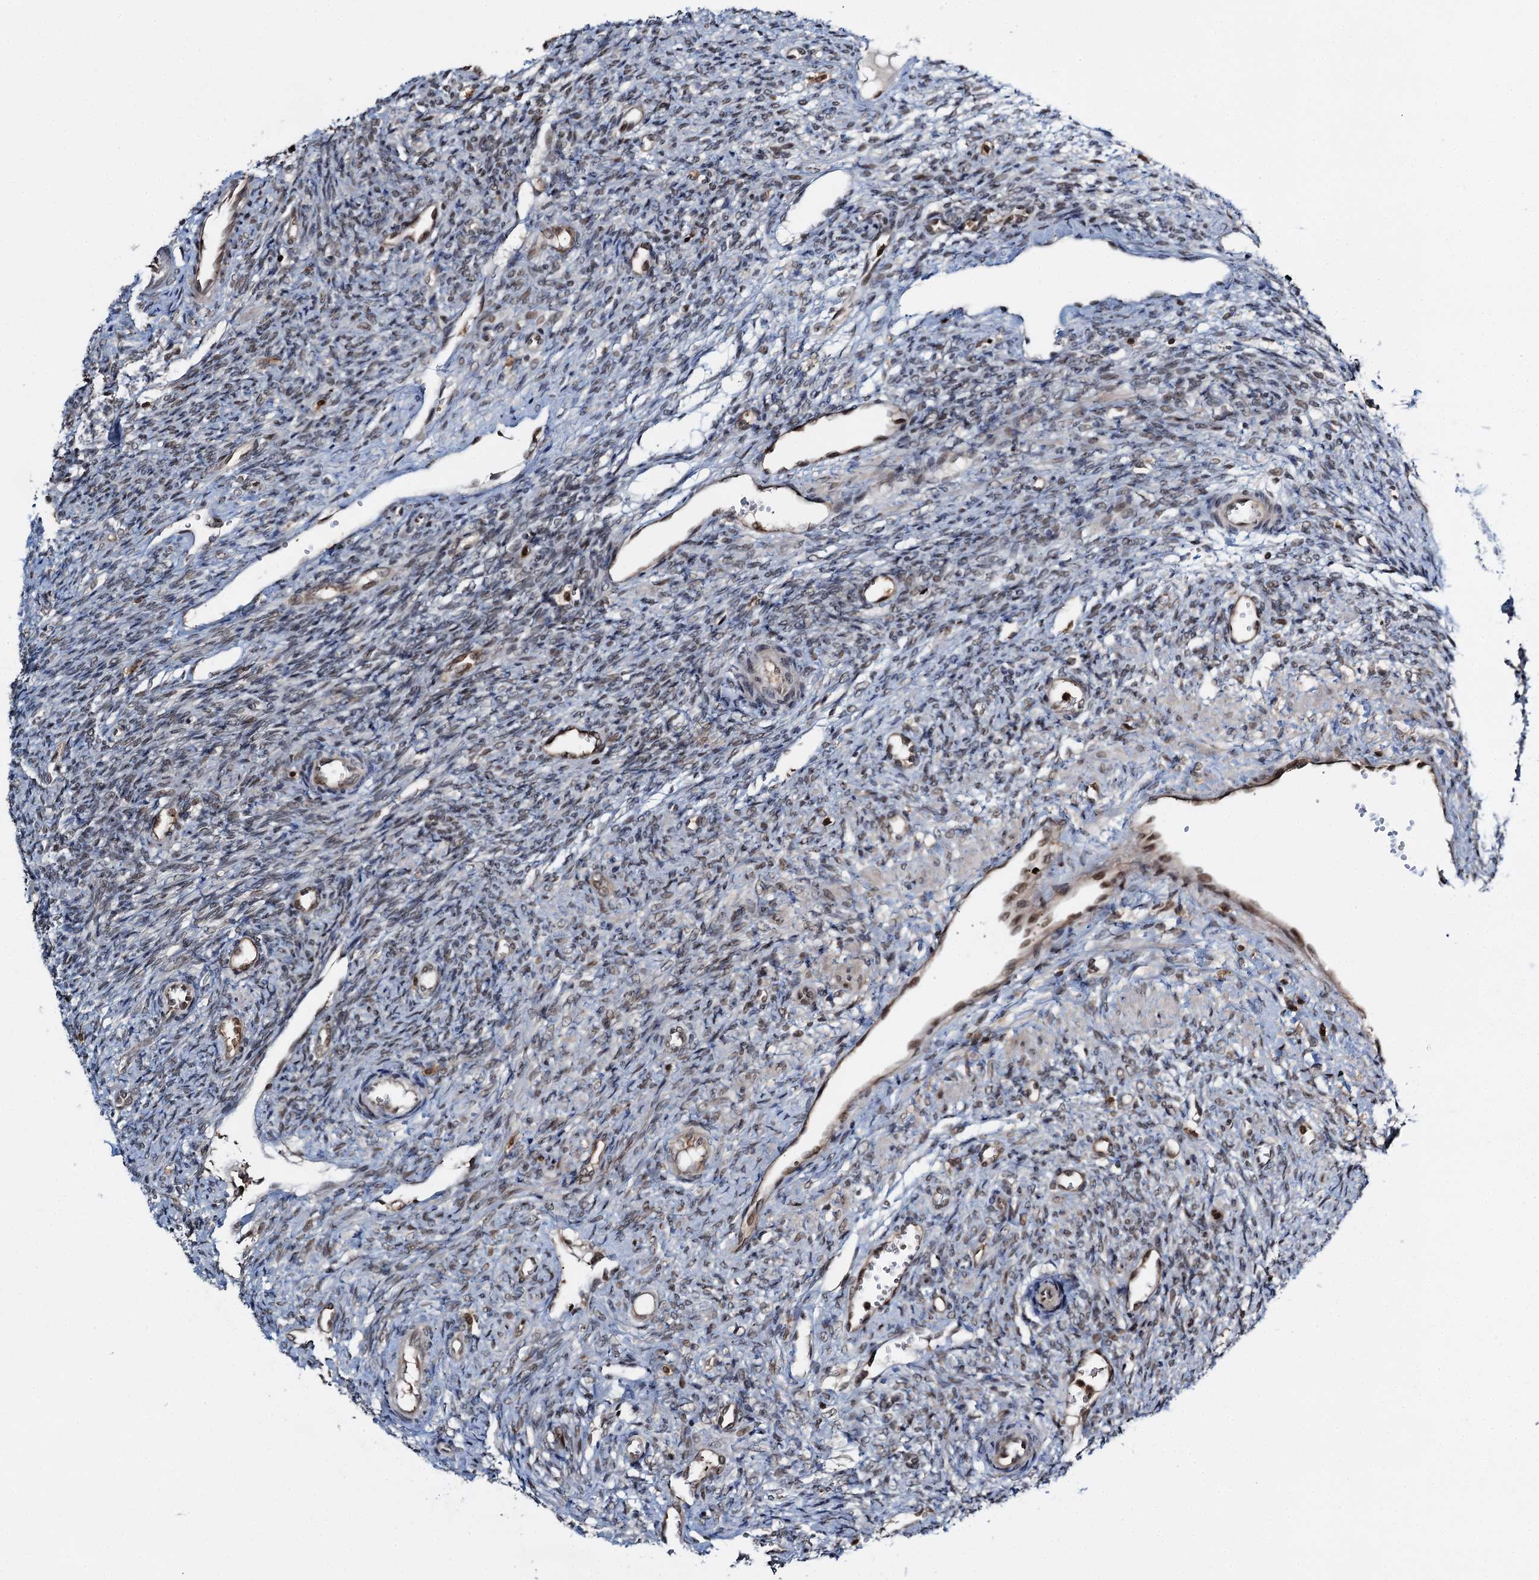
{"staining": {"intensity": "moderate", "quantity": ">75%", "location": "cytoplasmic/membranous,nuclear"}, "tissue": "ovary", "cell_type": "Follicle cells", "image_type": "normal", "snomed": [{"axis": "morphology", "description": "Normal tissue, NOS"}, {"axis": "topography", "description": "Ovary"}], "caption": "Benign ovary reveals moderate cytoplasmic/membranous,nuclear expression in approximately >75% of follicle cells, visualized by immunohistochemistry. The staining was performed using DAB (3,3'-diaminobenzidine), with brown indicating positive protein expression. Nuclei are stained blue with hematoxylin.", "gene": "ZNF609", "patient": {"sex": "female", "age": 41}}